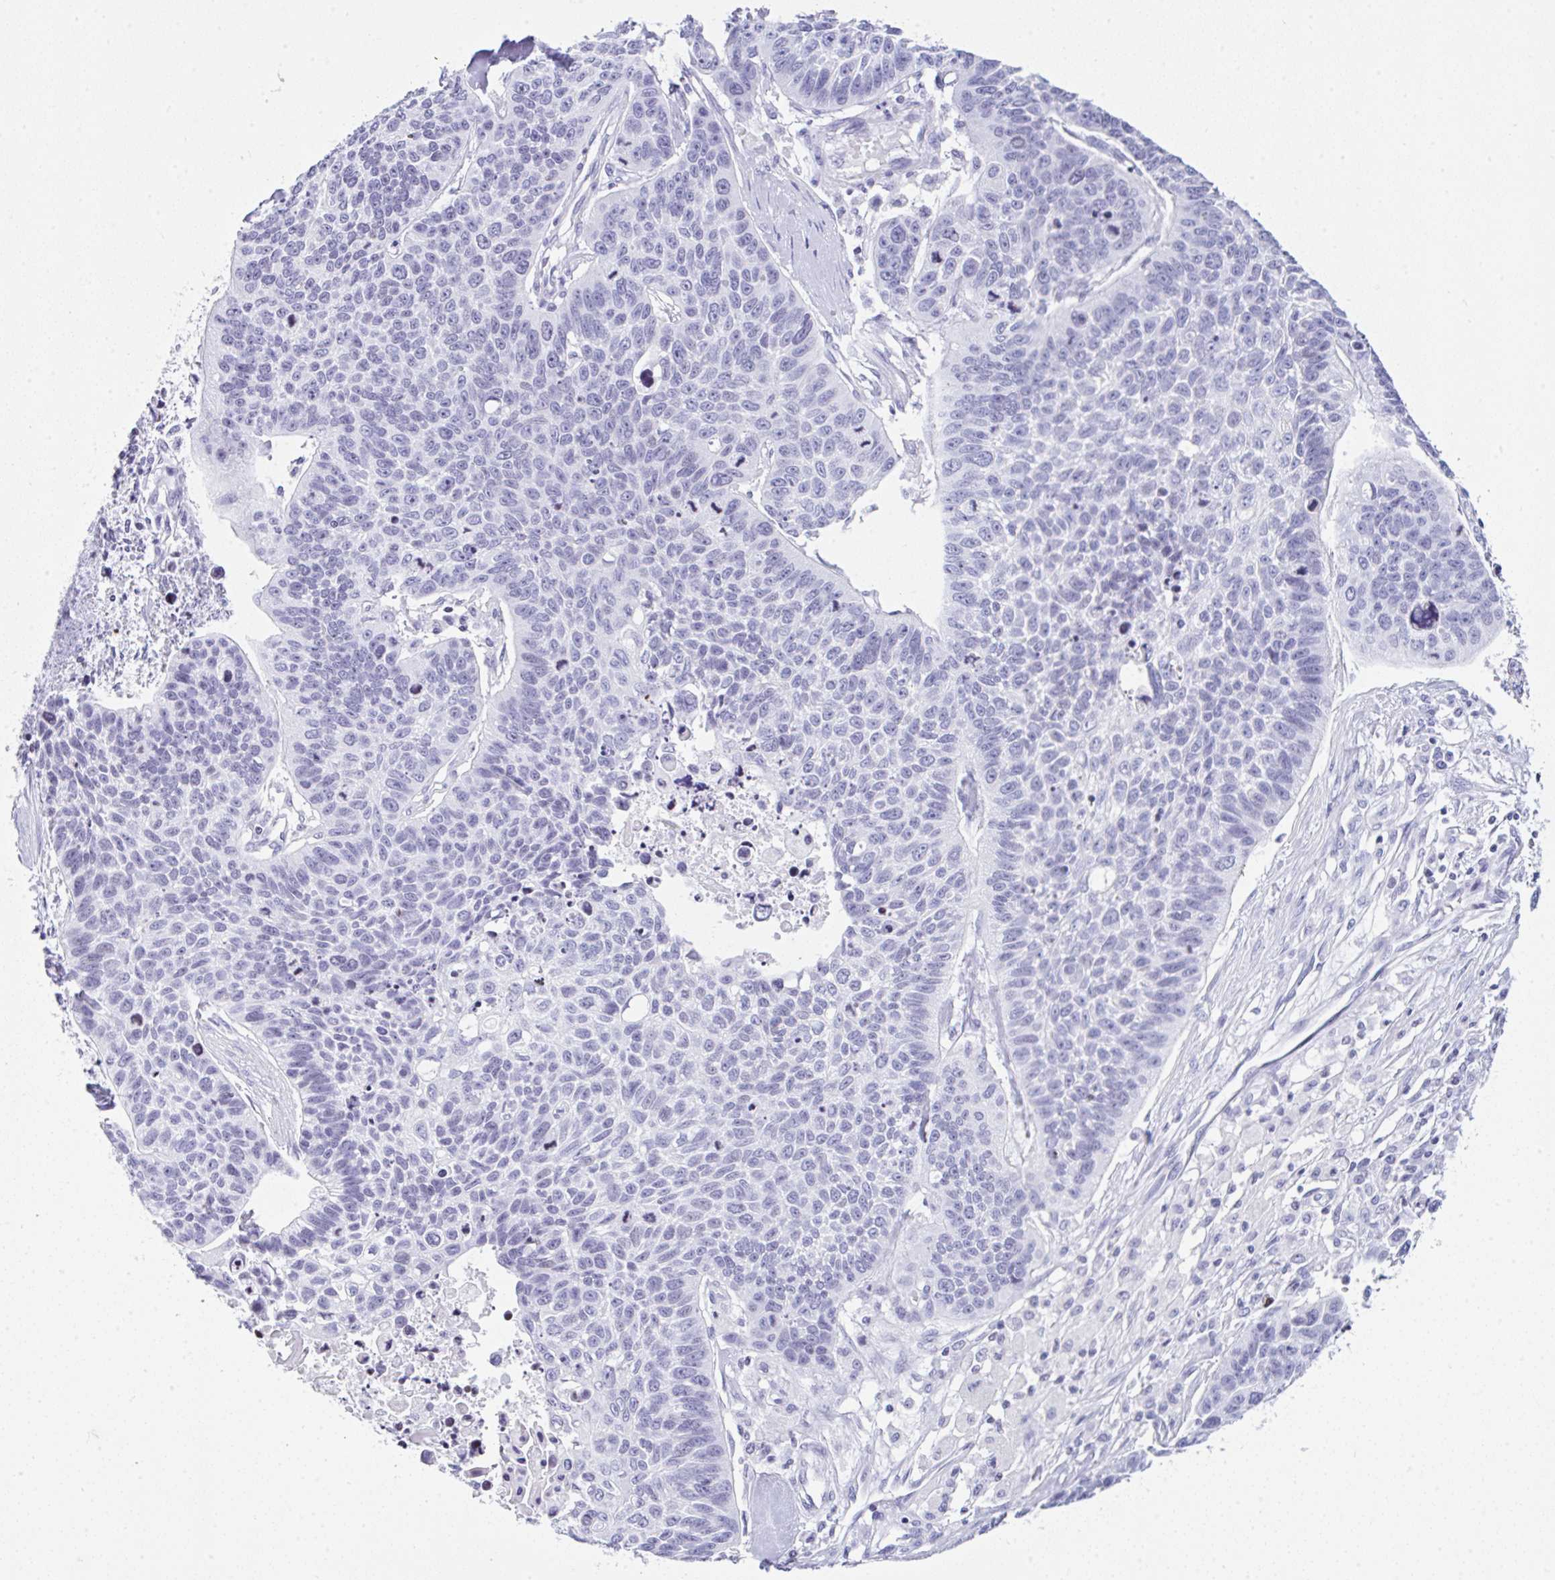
{"staining": {"intensity": "negative", "quantity": "none", "location": "none"}, "tissue": "lung cancer", "cell_type": "Tumor cells", "image_type": "cancer", "snomed": [{"axis": "morphology", "description": "Squamous cell carcinoma, NOS"}, {"axis": "topography", "description": "Lung"}], "caption": "An IHC photomicrograph of lung squamous cell carcinoma is shown. There is no staining in tumor cells of lung squamous cell carcinoma. (Brightfield microscopy of DAB IHC at high magnification).", "gene": "KRT27", "patient": {"sex": "male", "age": 62}}